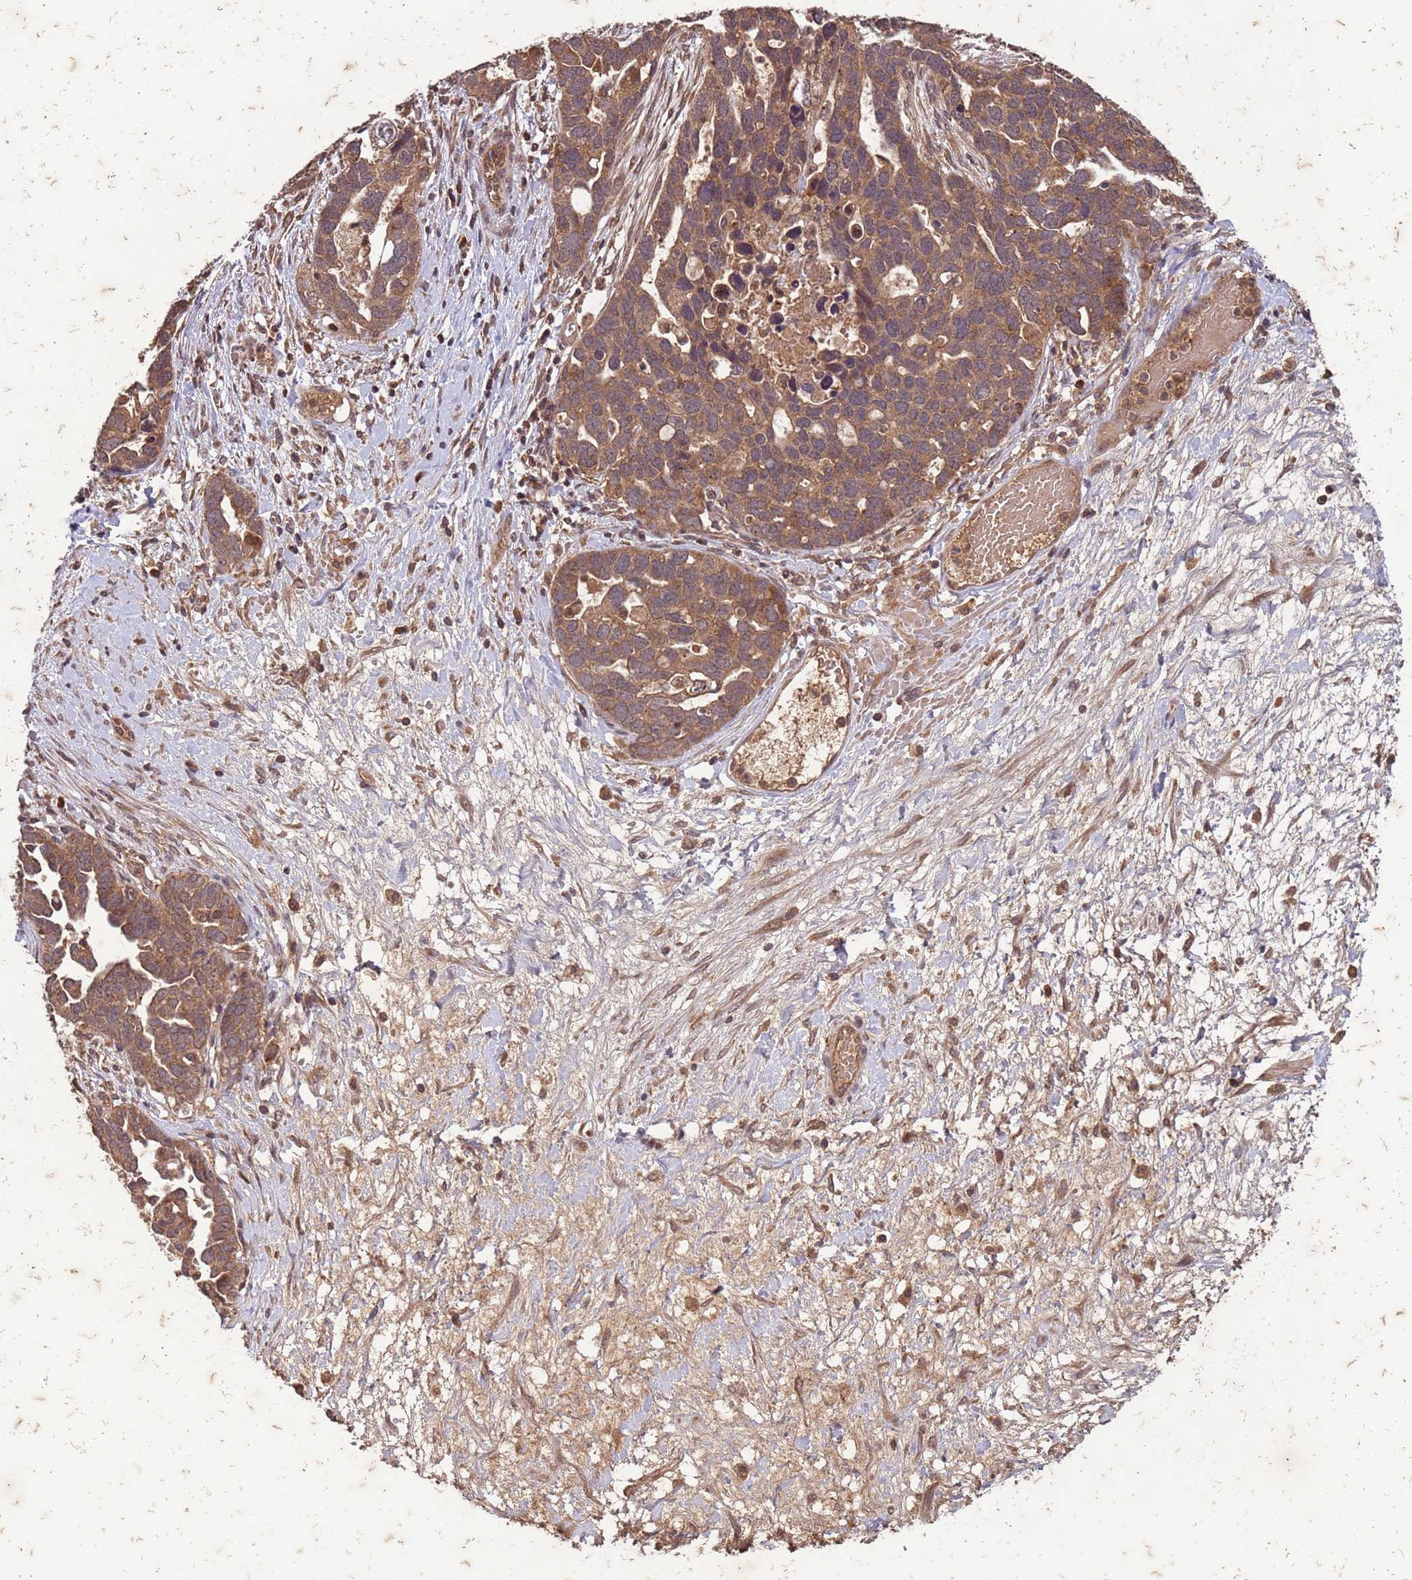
{"staining": {"intensity": "moderate", "quantity": ">75%", "location": "cytoplasmic/membranous"}, "tissue": "ovarian cancer", "cell_type": "Tumor cells", "image_type": "cancer", "snomed": [{"axis": "morphology", "description": "Cystadenocarcinoma, serous, NOS"}, {"axis": "topography", "description": "Ovary"}], "caption": "Ovarian serous cystadenocarcinoma tissue reveals moderate cytoplasmic/membranous staining in approximately >75% of tumor cells", "gene": "ERI1", "patient": {"sex": "female", "age": 54}}